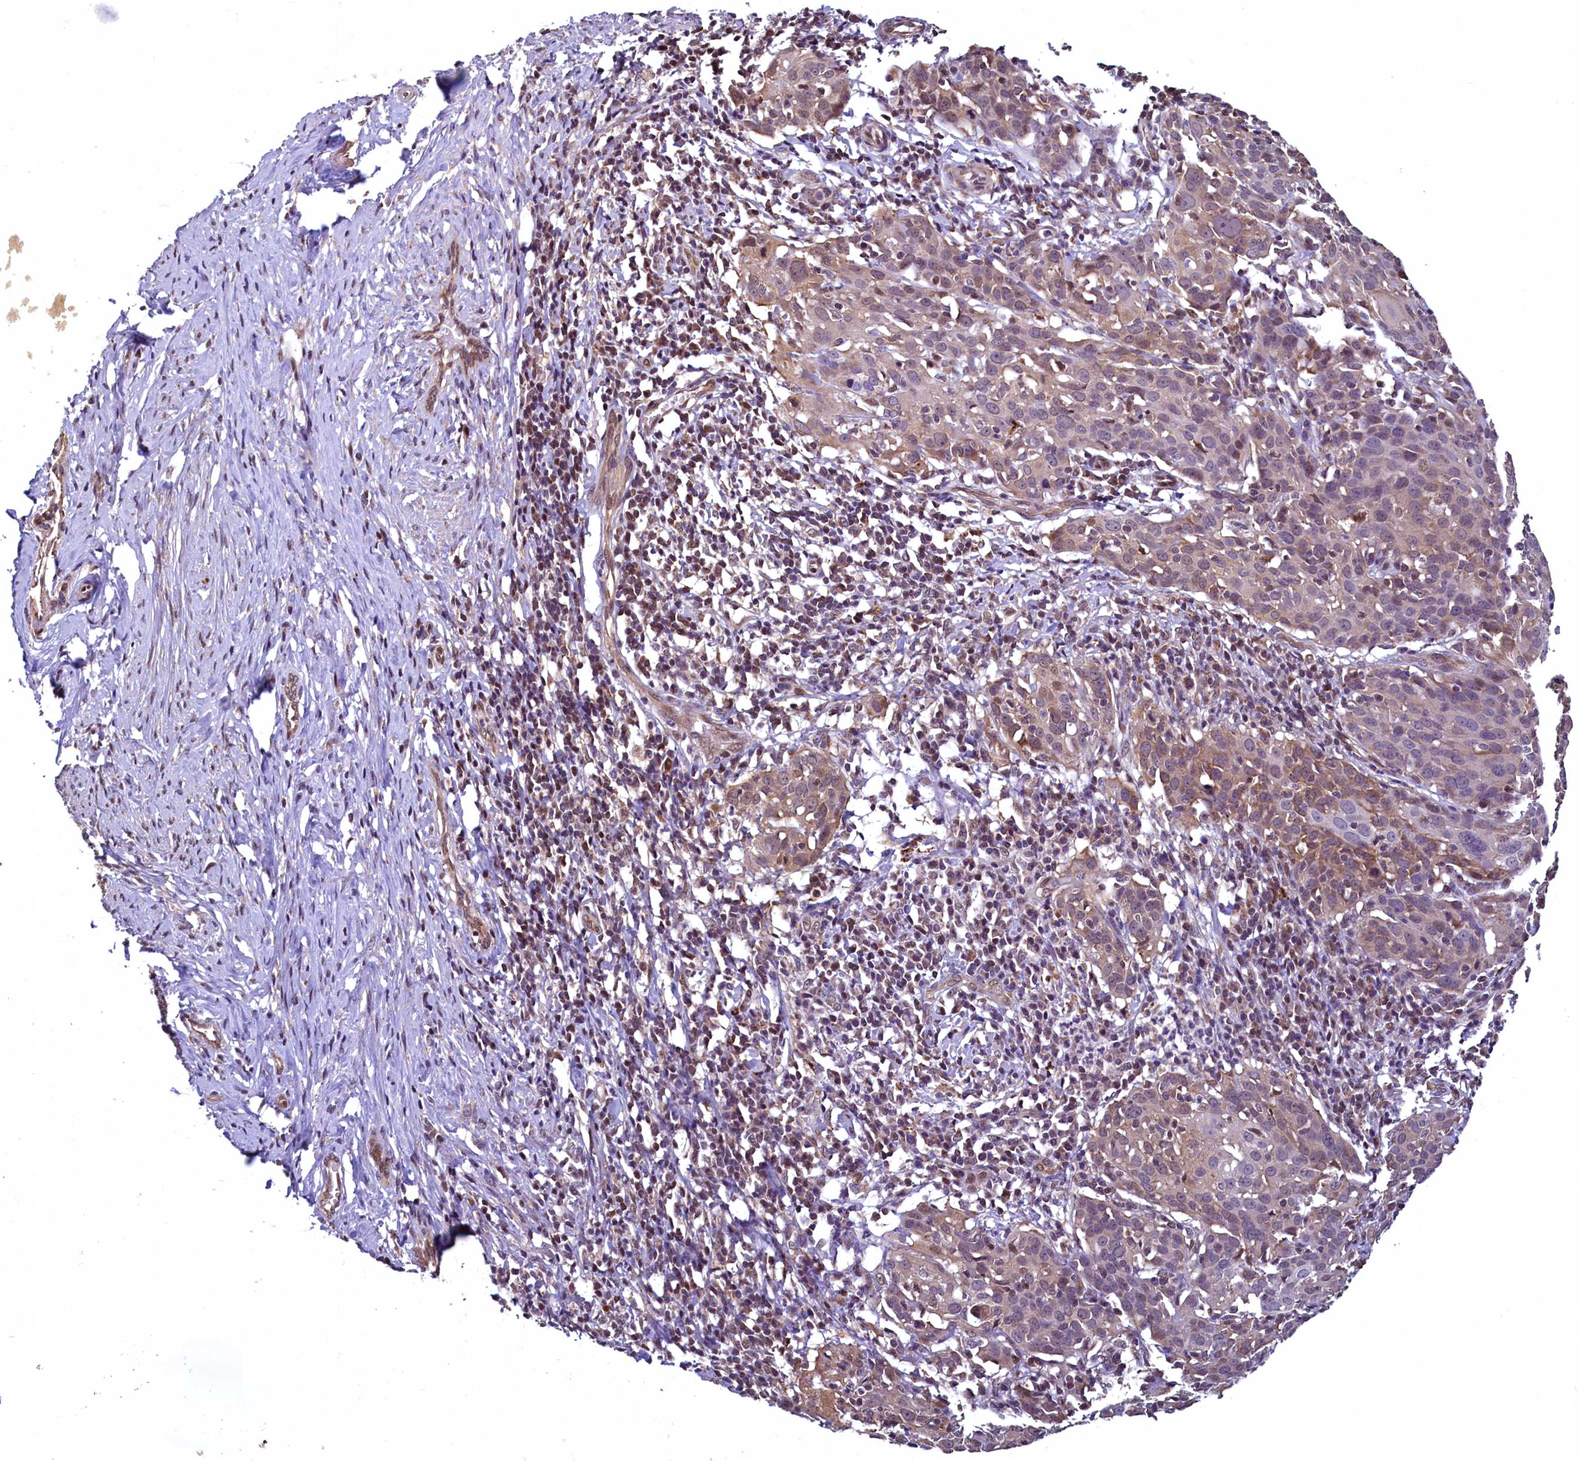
{"staining": {"intensity": "weak", "quantity": "25%-75%", "location": "cytoplasmic/membranous"}, "tissue": "cervical cancer", "cell_type": "Tumor cells", "image_type": "cancer", "snomed": [{"axis": "morphology", "description": "Squamous cell carcinoma, NOS"}, {"axis": "topography", "description": "Cervix"}], "caption": "This is a photomicrograph of immunohistochemistry (IHC) staining of cervical squamous cell carcinoma, which shows weak staining in the cytoplasmic/membranous of tumor cells.", "gene": "ZNF577", "patient": {"sex": "female", "age": 50}}